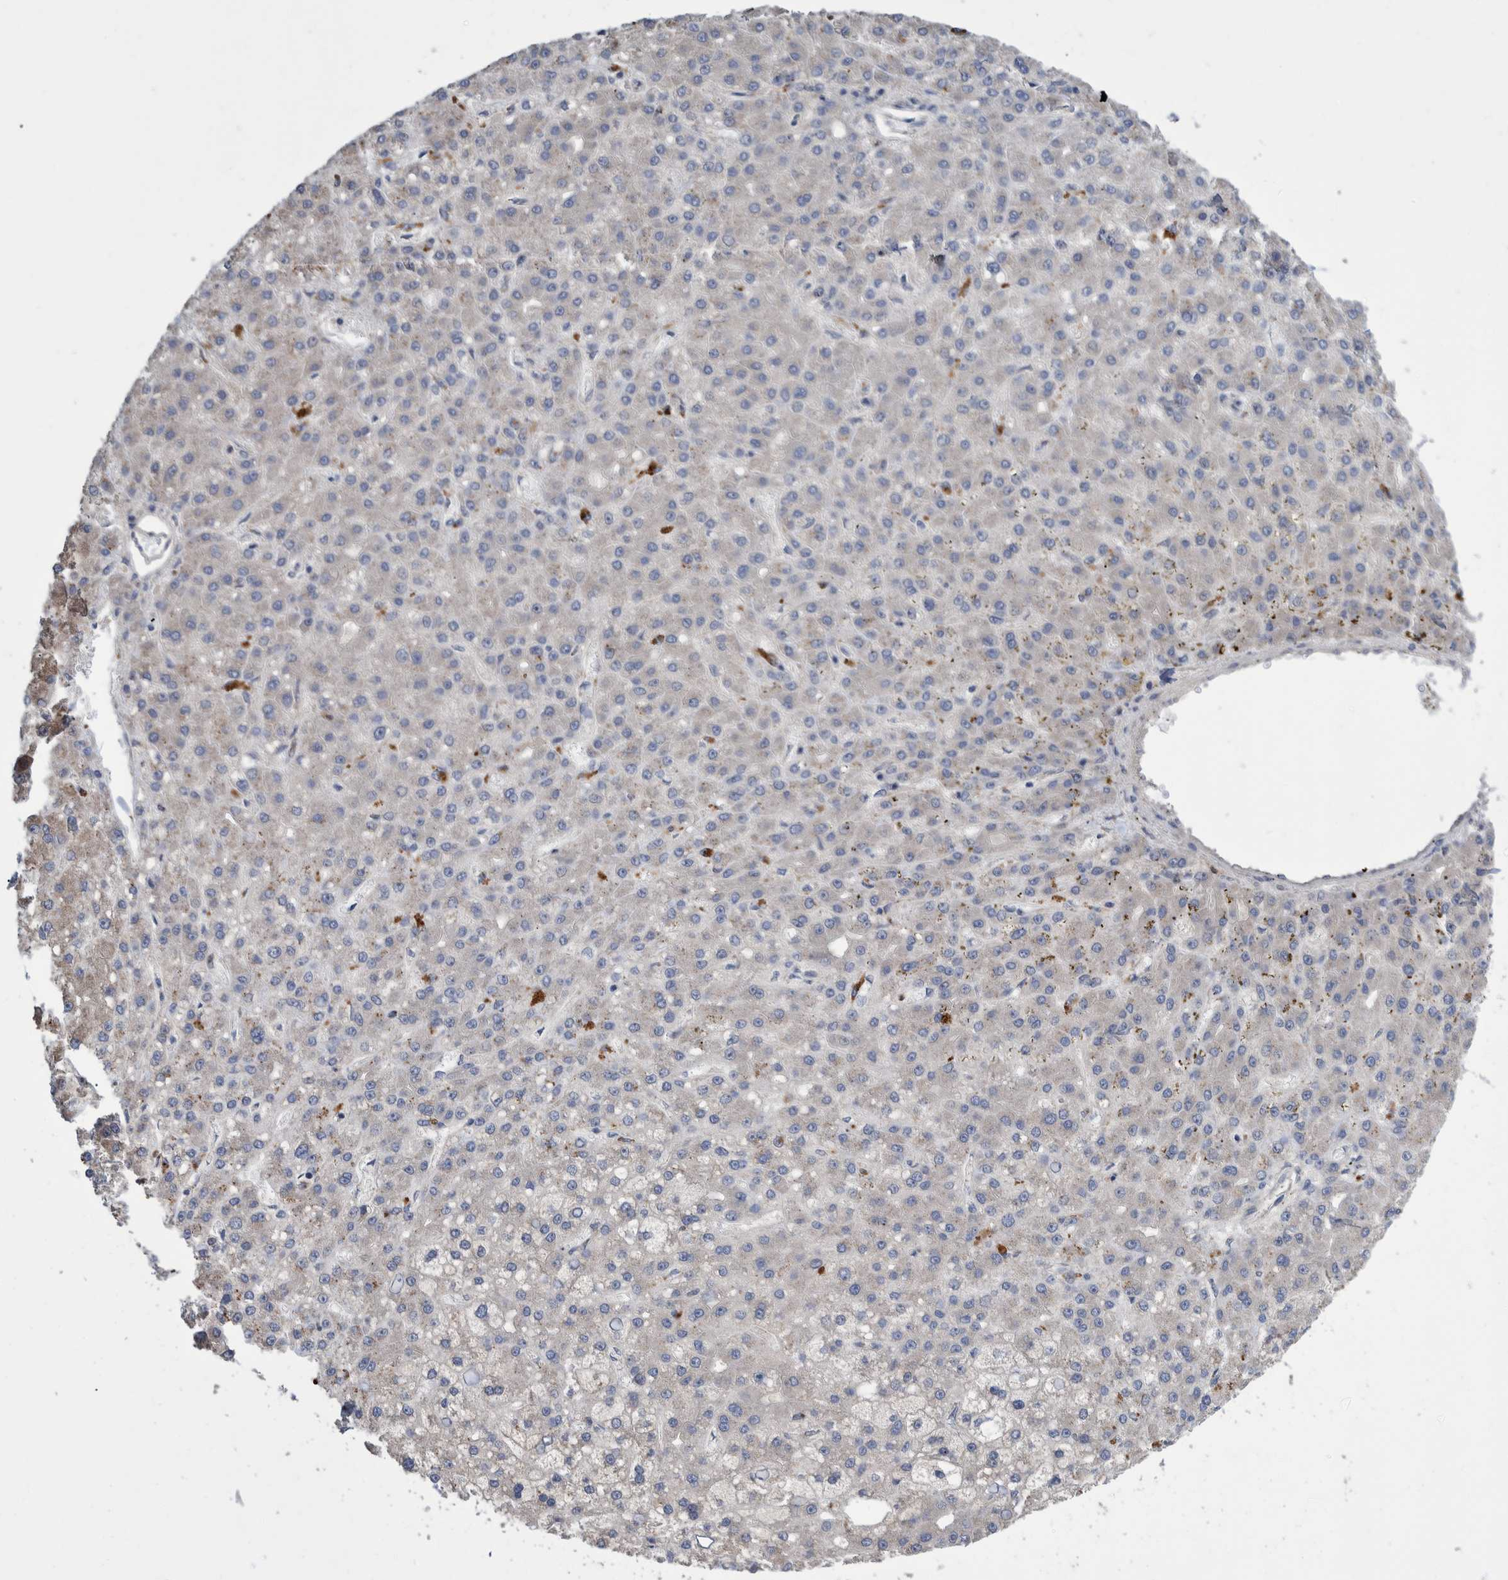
{"staining": {"intensity": "negative", "quantity": "none", "location": "none"}, "tissue": "liver cancer", "cell_type": "Tumor cells", "image_type": "cancer", "snomed": [{"axis": "morphology", "description": "Carcinoma, Hepatocellular, NOS"}, {"axis": "topography", "description": "Liver"}], "caption": "Immunohistochemistry of liver cancer reveals no positivity in tumor cells.", "gene": "PLPBP", "patient": {"sex": "male", "age": 67}}